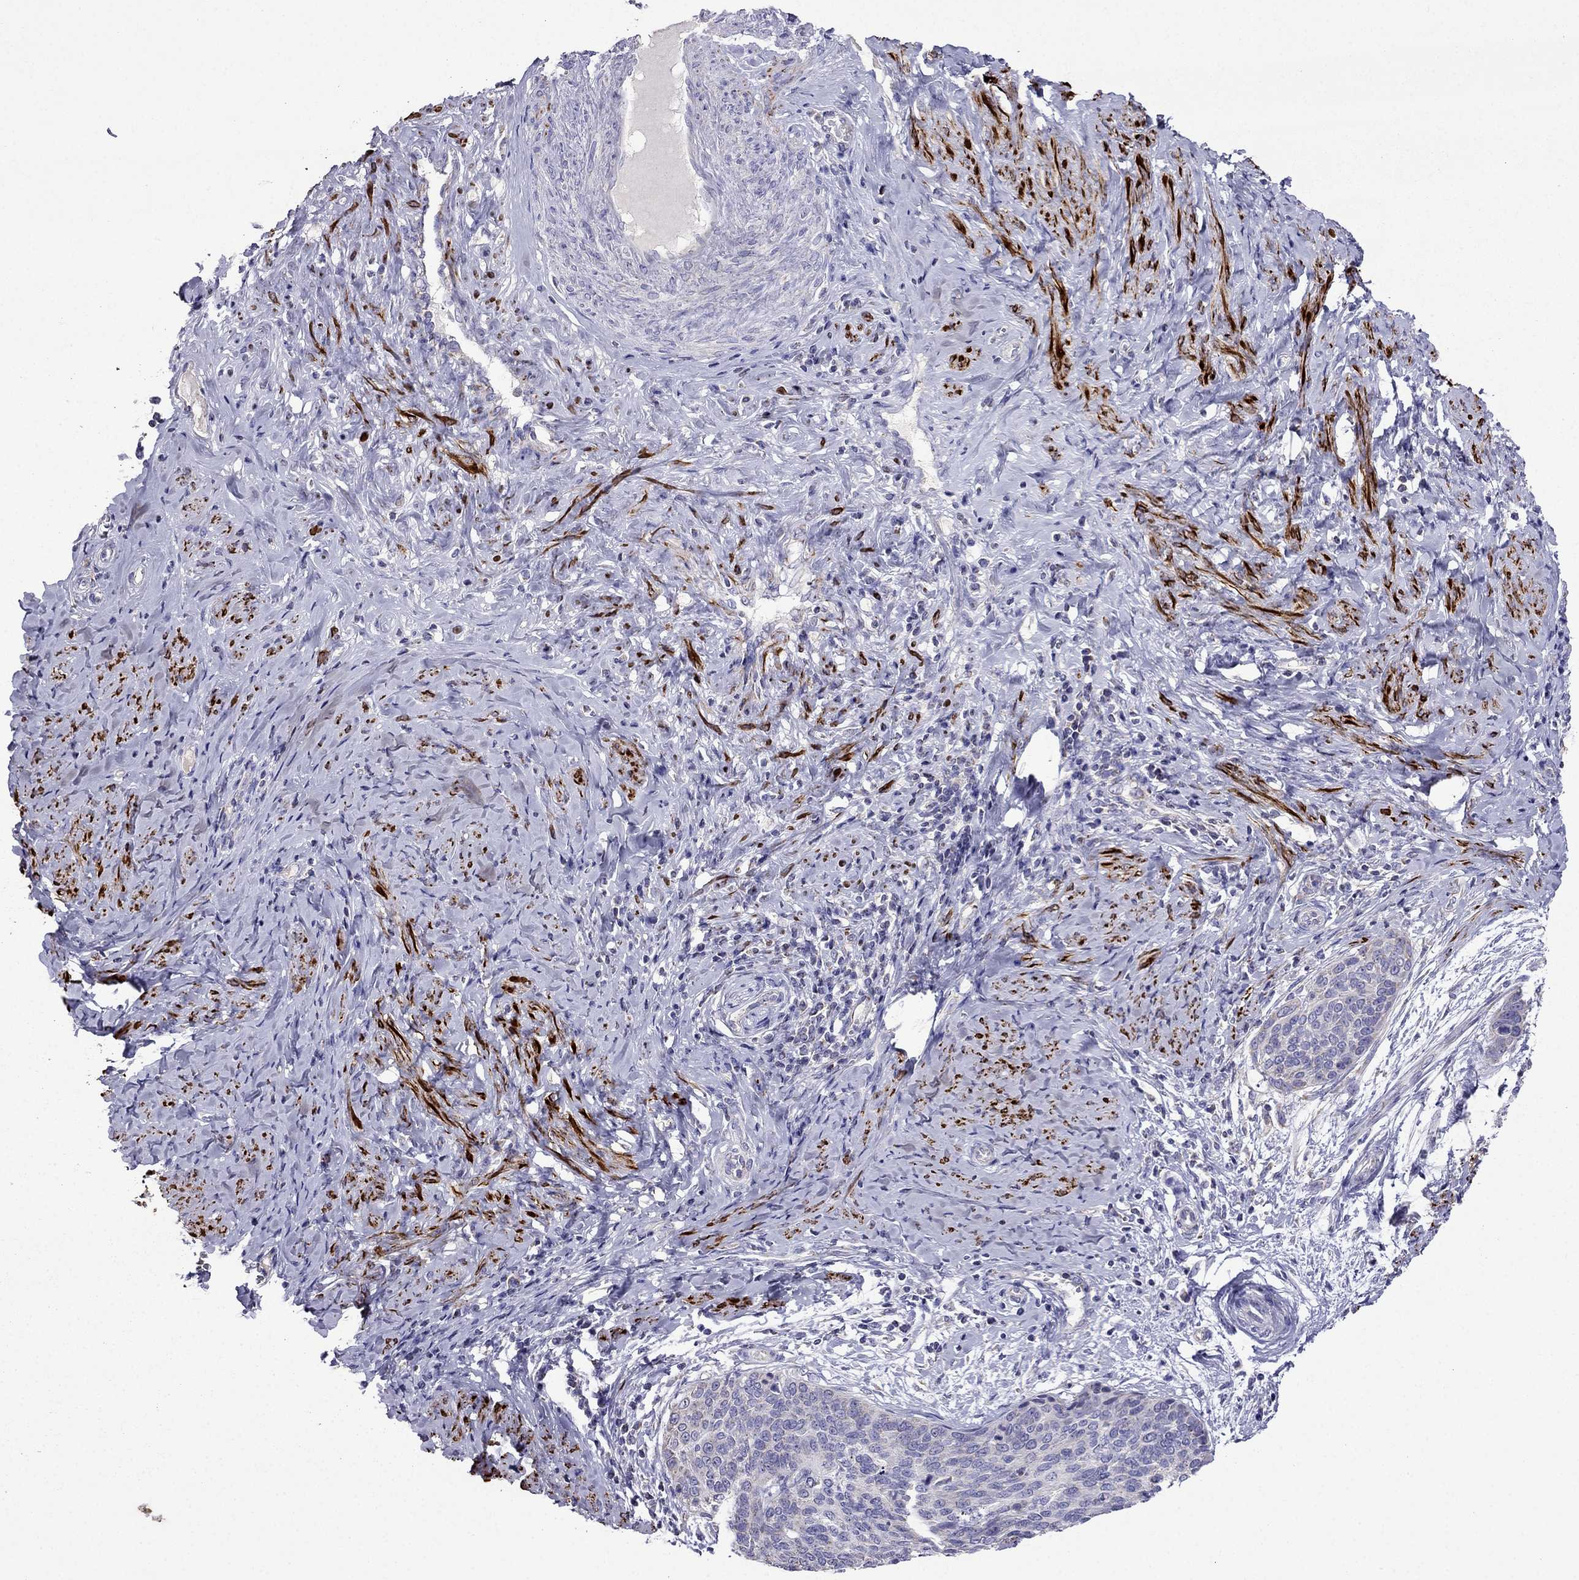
{"staining": {"intensity": "weak", "quantity": "<25%", "location": "cytoplasmic/membranous"}, "tissue": "cervical cancer", "cell_type": "Tumor cells", "image_type": "cancer", "snomed": [{"axis": "morphology", "description": "Squamous cell carcinoma, NOS"}, {"axis": "topography", "description": "Cervix"}], "caption": "The histopathology image displays no significant expression in tumor cells of cervical squamous cell carcinoma.", "gene": "DSC1", "patient": {"sex": "female", "age": 69}}